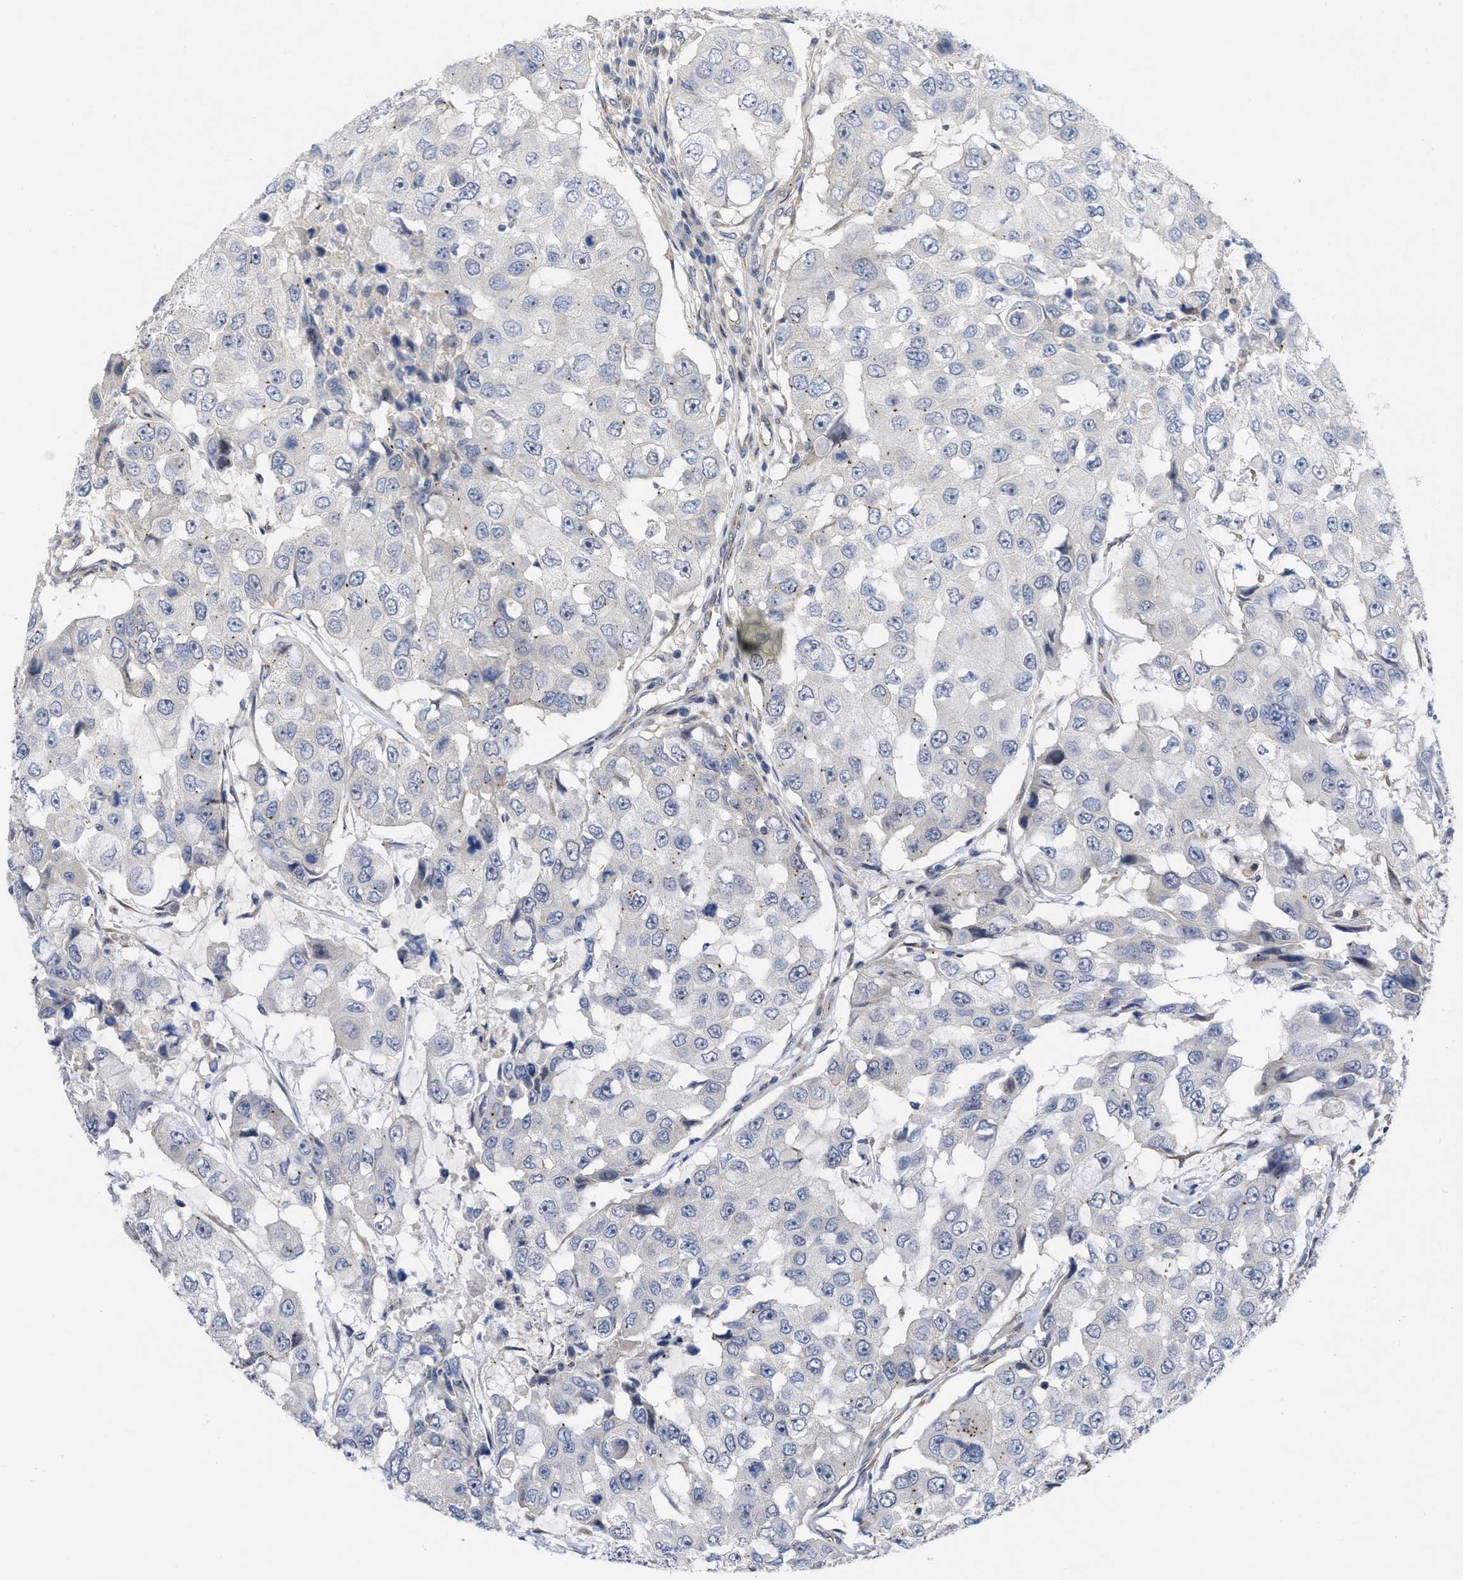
{"staining": {"intensity": "negative", "quantity": "none", "location": "none"}, "tissue": "breast cancer", "cell_type": "Tumor cells", "image_type": "cancer", "snomed": [{"axis": "morphology", "description": "Duct carcinoma"}, {"axis": "topography", "description": "Breast"}], "caption": "Photomicrograph shows no significant protein expression in tumor cells of breast cancer.", "gene": "ARHGEF26", "patient": {"sex": "female", "age": 27}}